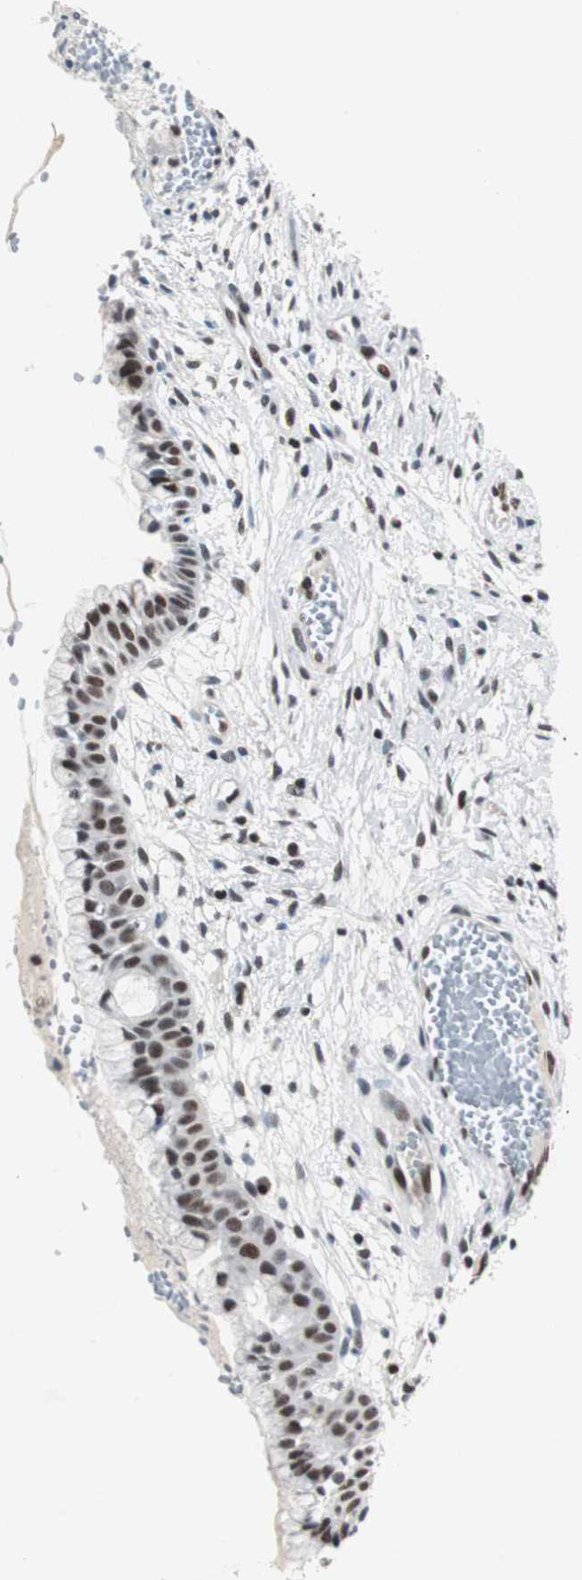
{"staining": {"intensity": "moderate", "quantity": ">75%", "location": "nuclear"}, "tissue": "cervix", "cell_type": "Glandular cells", "image_type": "normal", "snomed": [{"axis": "morphology", "description": "Normal tissue, NOS"}, {"axis": "topography", "description": "Cervix"}], "caption": "Cervix was stained to show a protein in brown. There is medium levels of moderate nuclear expression in approximately >75% of glandular cells.", "gene": "RAD9A", "patient": {"sex": "female", "age": 39}}